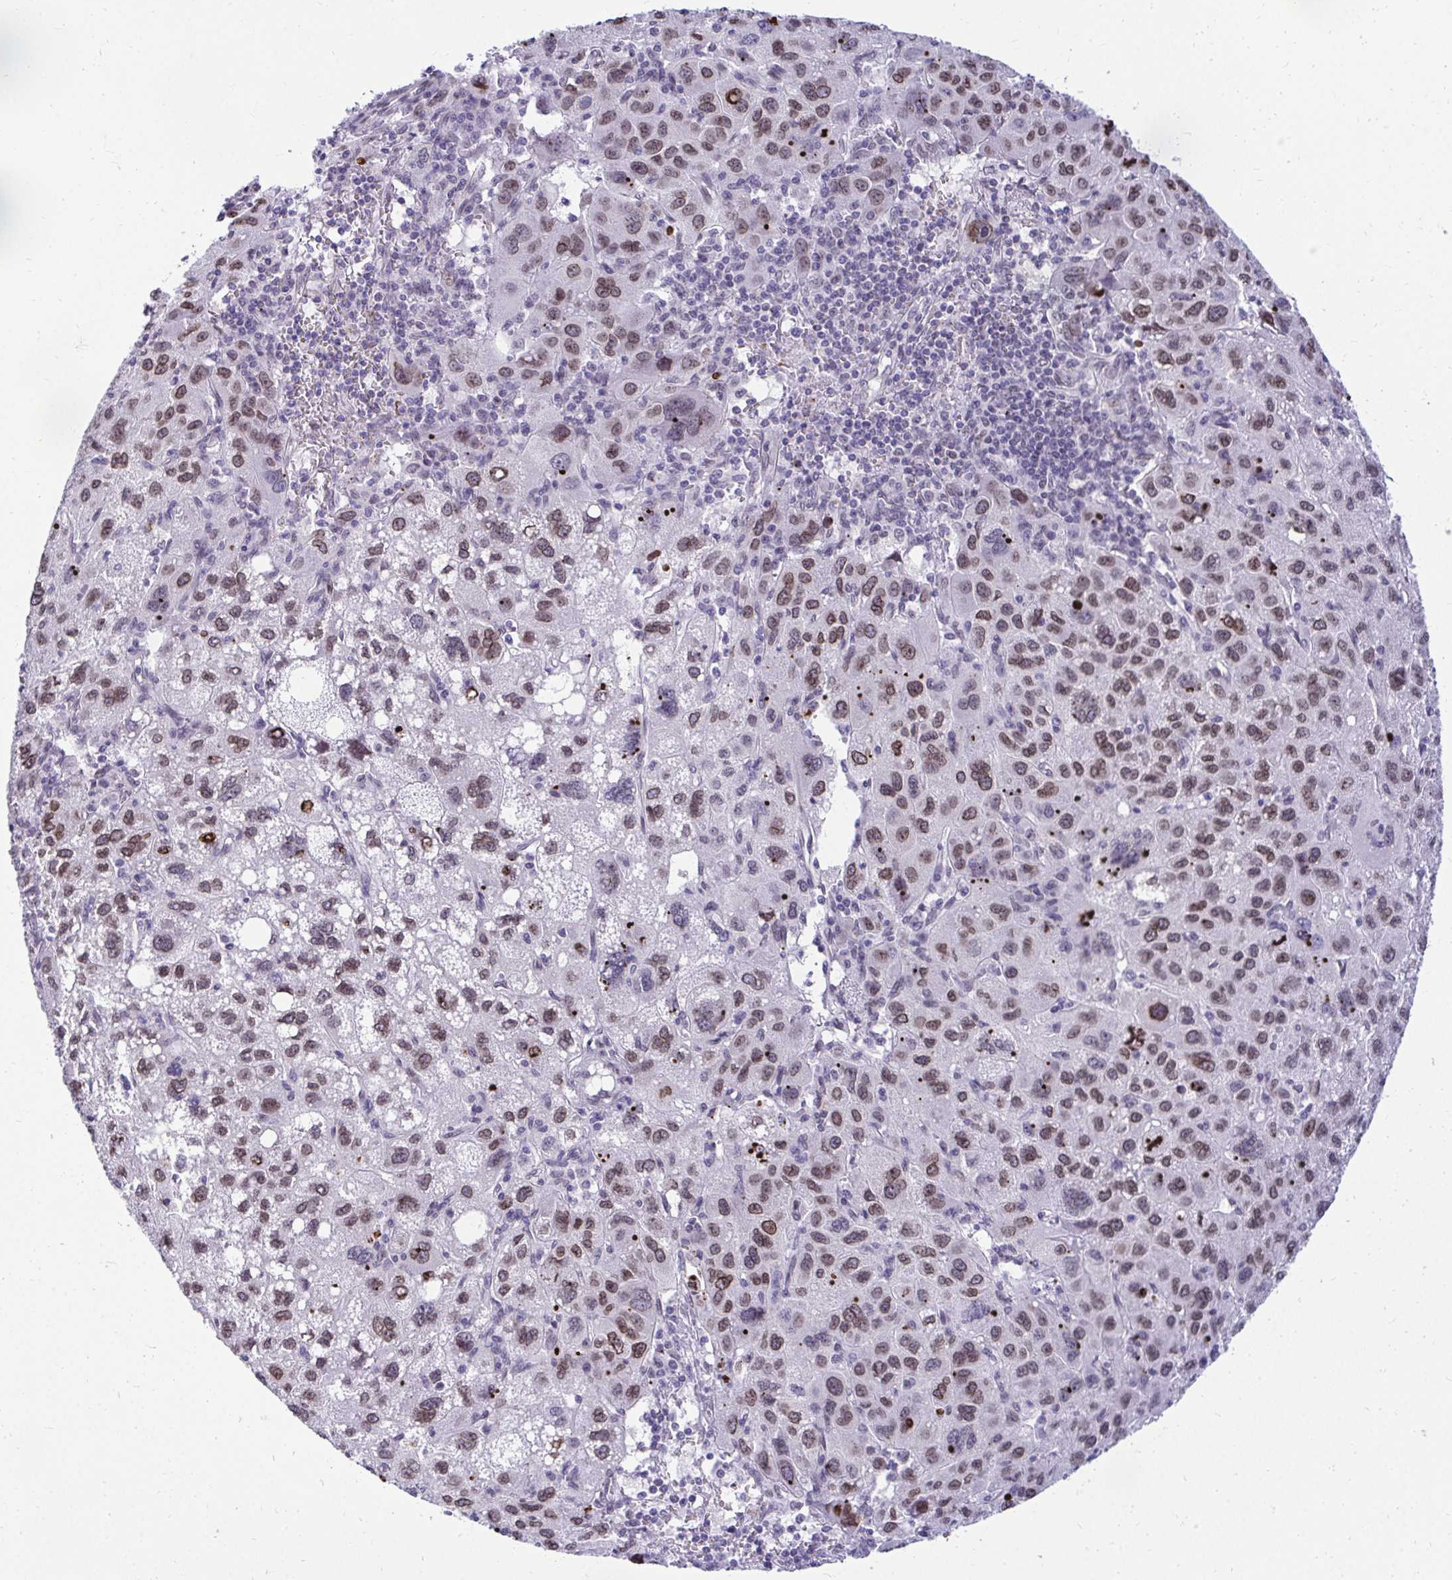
{"staining": {"intensity": "moderate", "quantity": "25%-75%", "location": "nuclear"}, "tissue": "liver cancer", "cell_type": "Tumor cells", "image_type": "cancer", "snomed": [{"axis": "morphology", "description": "Carcinoma, Hepatocellular, NOS"}, {"axis": "topography", "description": "Liver"}], "caption": "A medium amount of moderate nuclear staining is seen in approximately 25%-75% of tumor cells in hepatocellular carcinoma (liver) tissue.", "gene": "BANF1", "patient": {"sex": "female", "age": 77}}